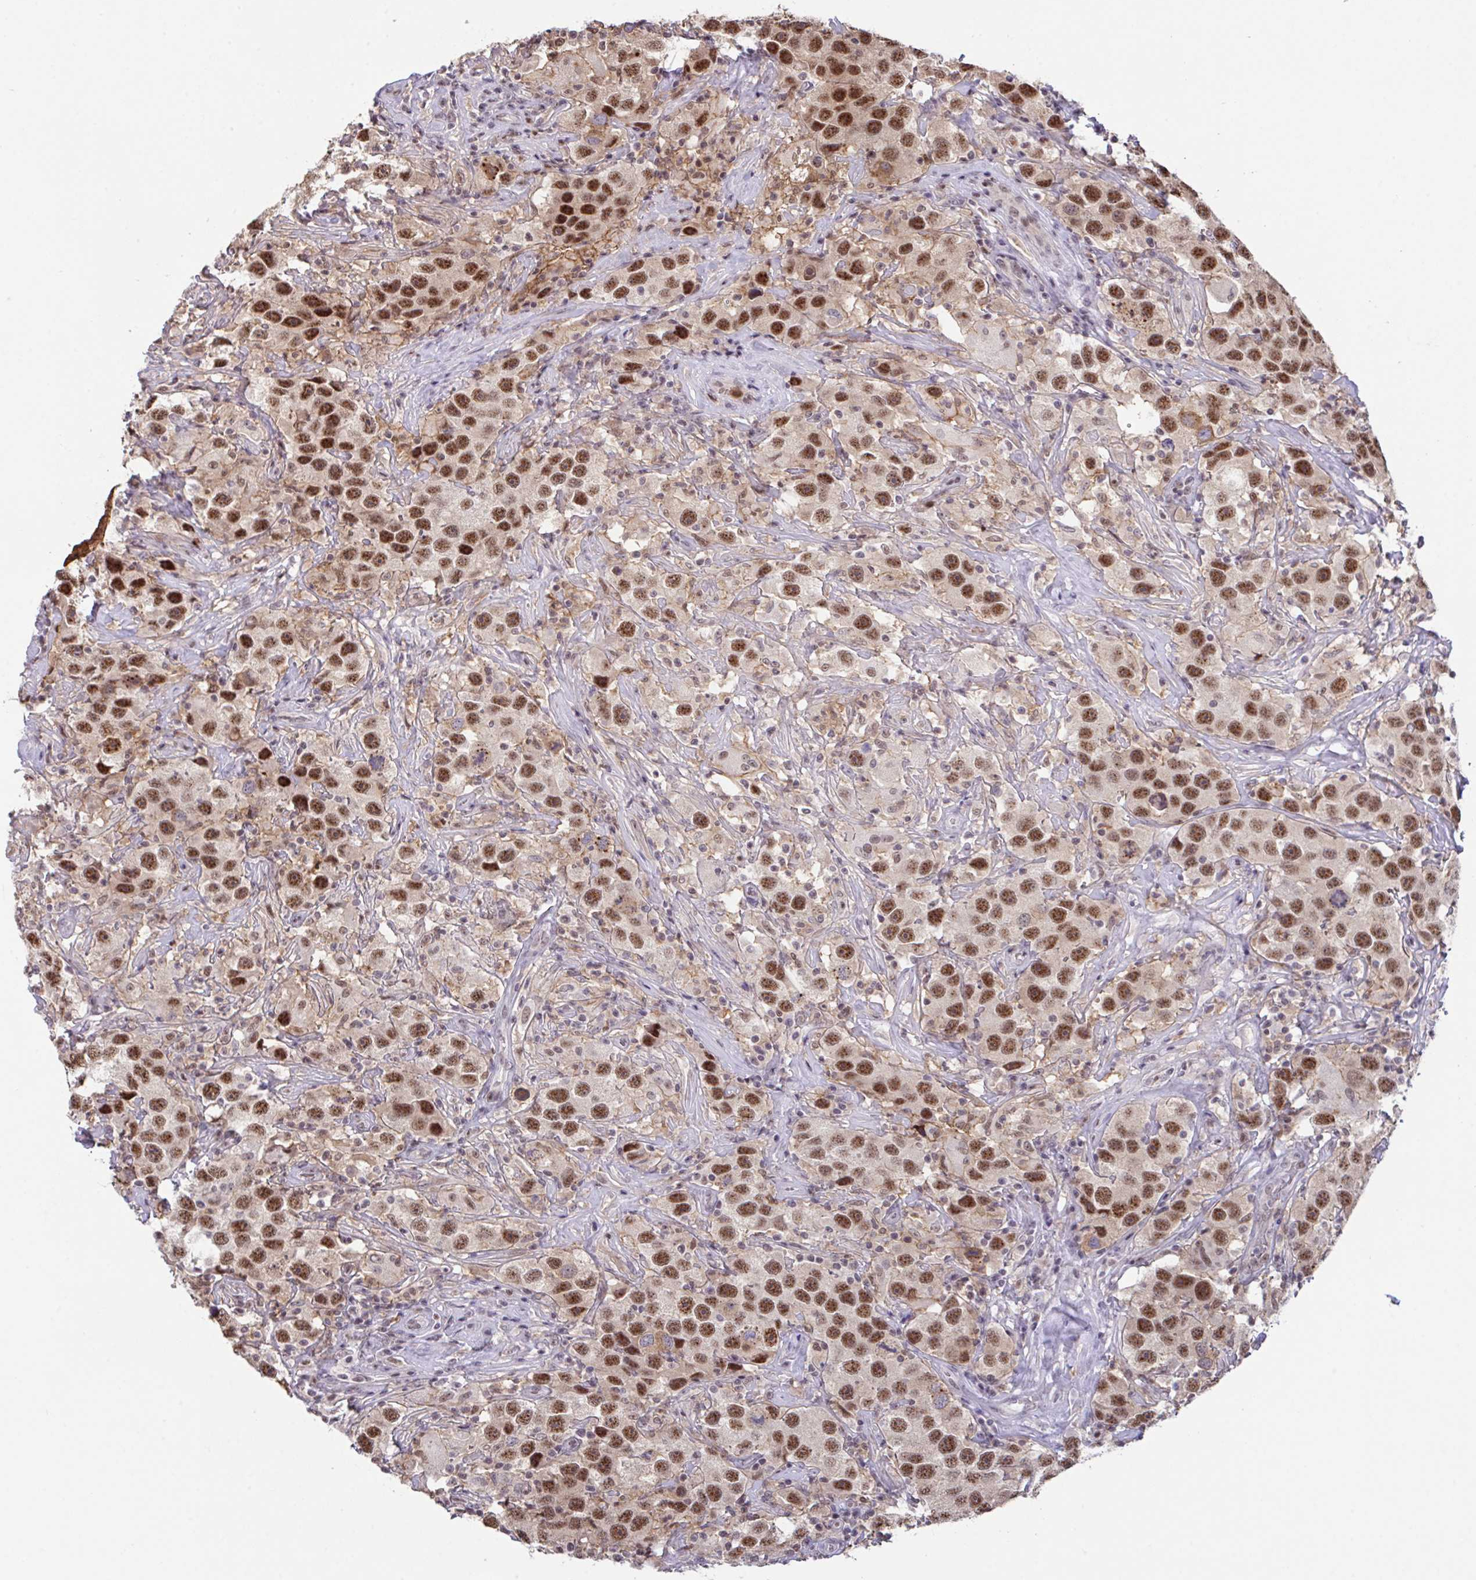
{"staining": {"intensity": "strong", "quantity": ">75%", "location": "nuclear"}, "tissue": "testis cancer", "cell_type": "Tumor cells", "image_type": "cancer", "snomed": [{"axis": "morphology", "description": "Seminoma, NOS"}, {"axis": "topography", "description": "Testis"}], "caption": "Seminoma (testis) was stained to show a protein in brown. There is high levels of strong nuclear positivity in approximately >75% of tumor cells.", "gene": "OR6K3", "patient": {"sex": "male", "age": 49}}